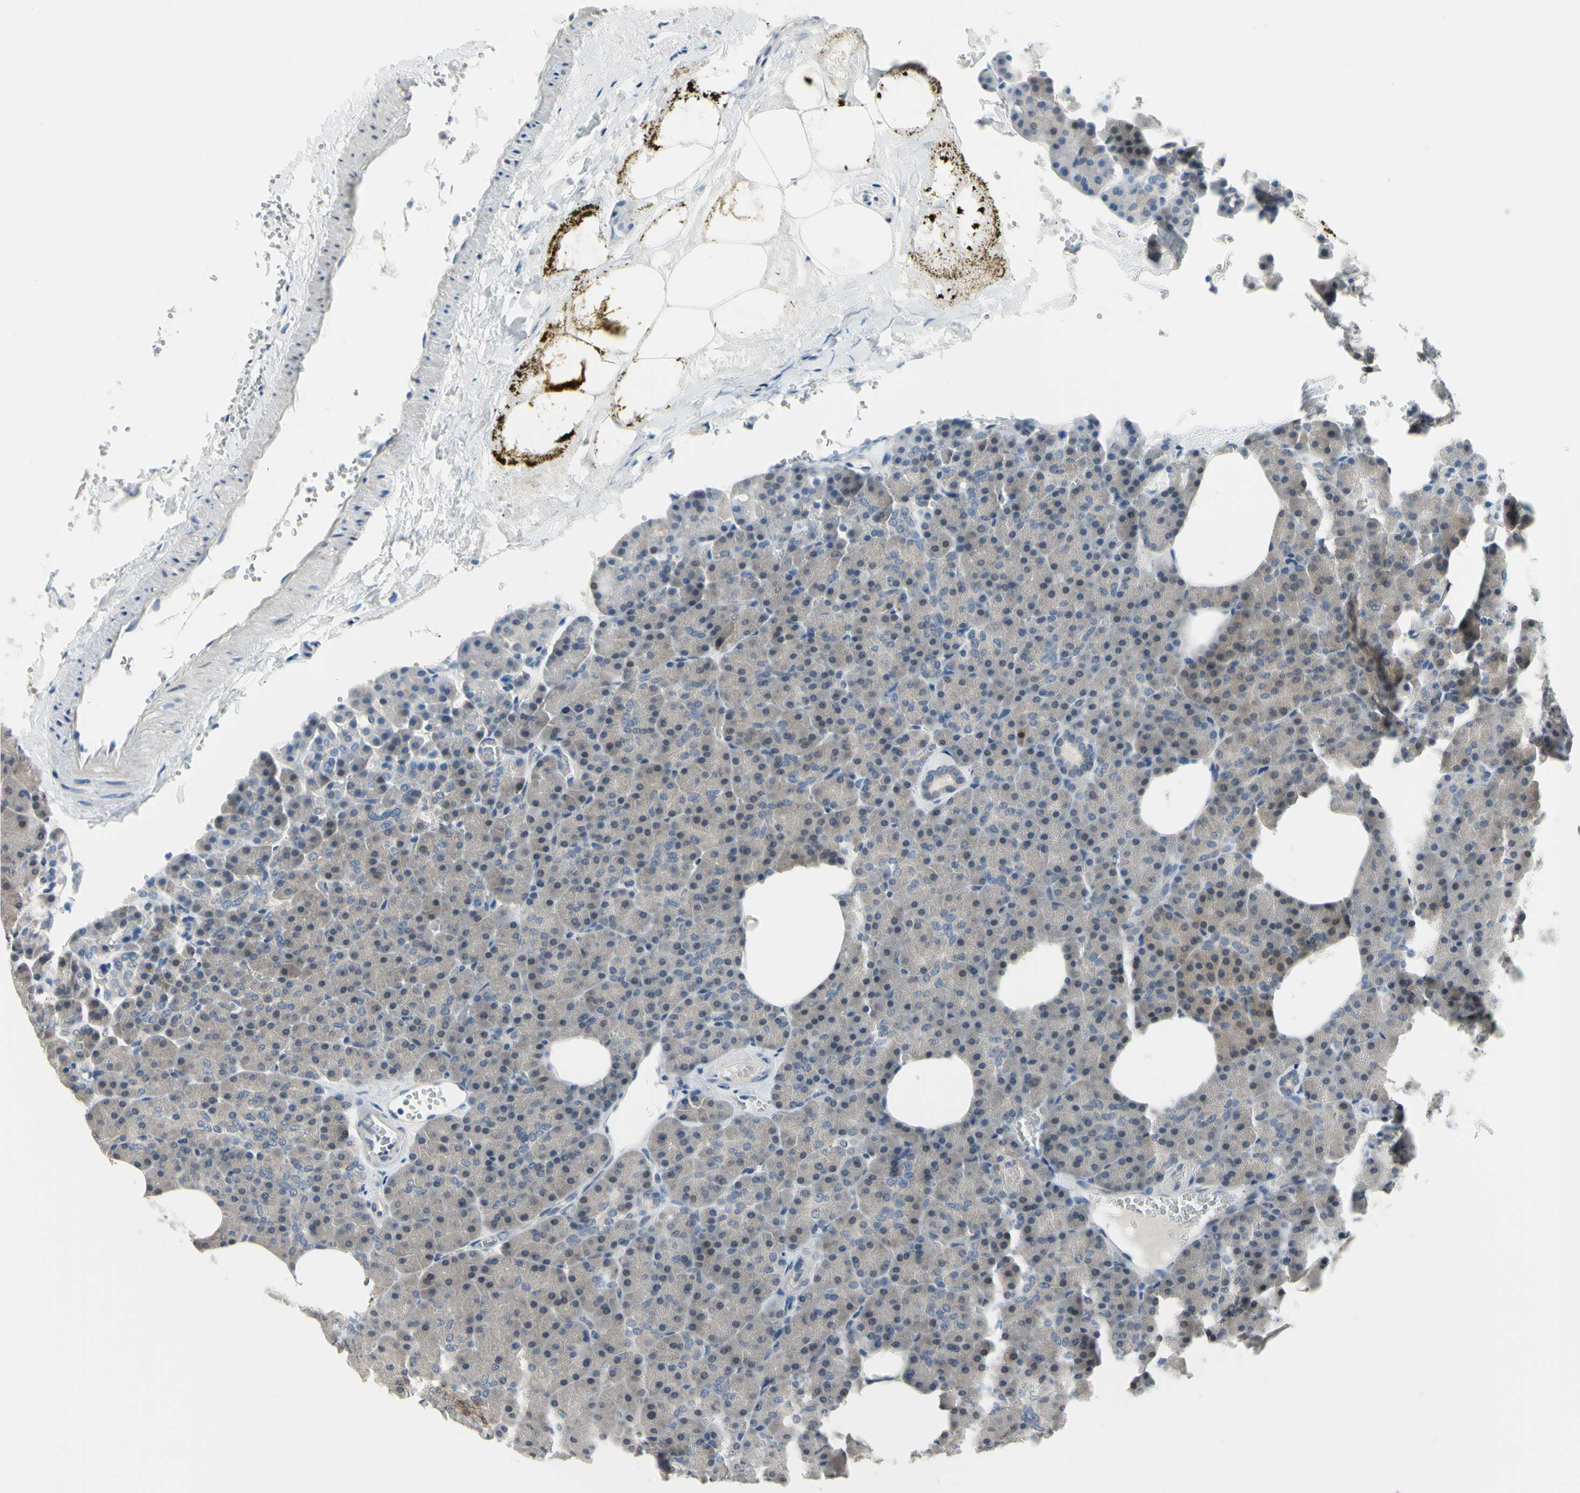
{"staining": {"intensity": "moderate", "quantity": "25%-75%", "location": "nuclear"}, "tissue": "pancreas", "cell_type": "Exocrine glandular cells", "image_type": "normal", "snomed": [{"axis": "morphology", "description": "Normal tissue, NOS"}, {"axis": "topography", "description": "Pancreas"}], "caption": "This is a photomicrograph of immunohistochemistry staining of benign pancreas, which shows moderate positivity in the nuclear of exocrine glandular cells.", "gene": "HSPA4", "patient": {"sex": "female", "age": 35}}